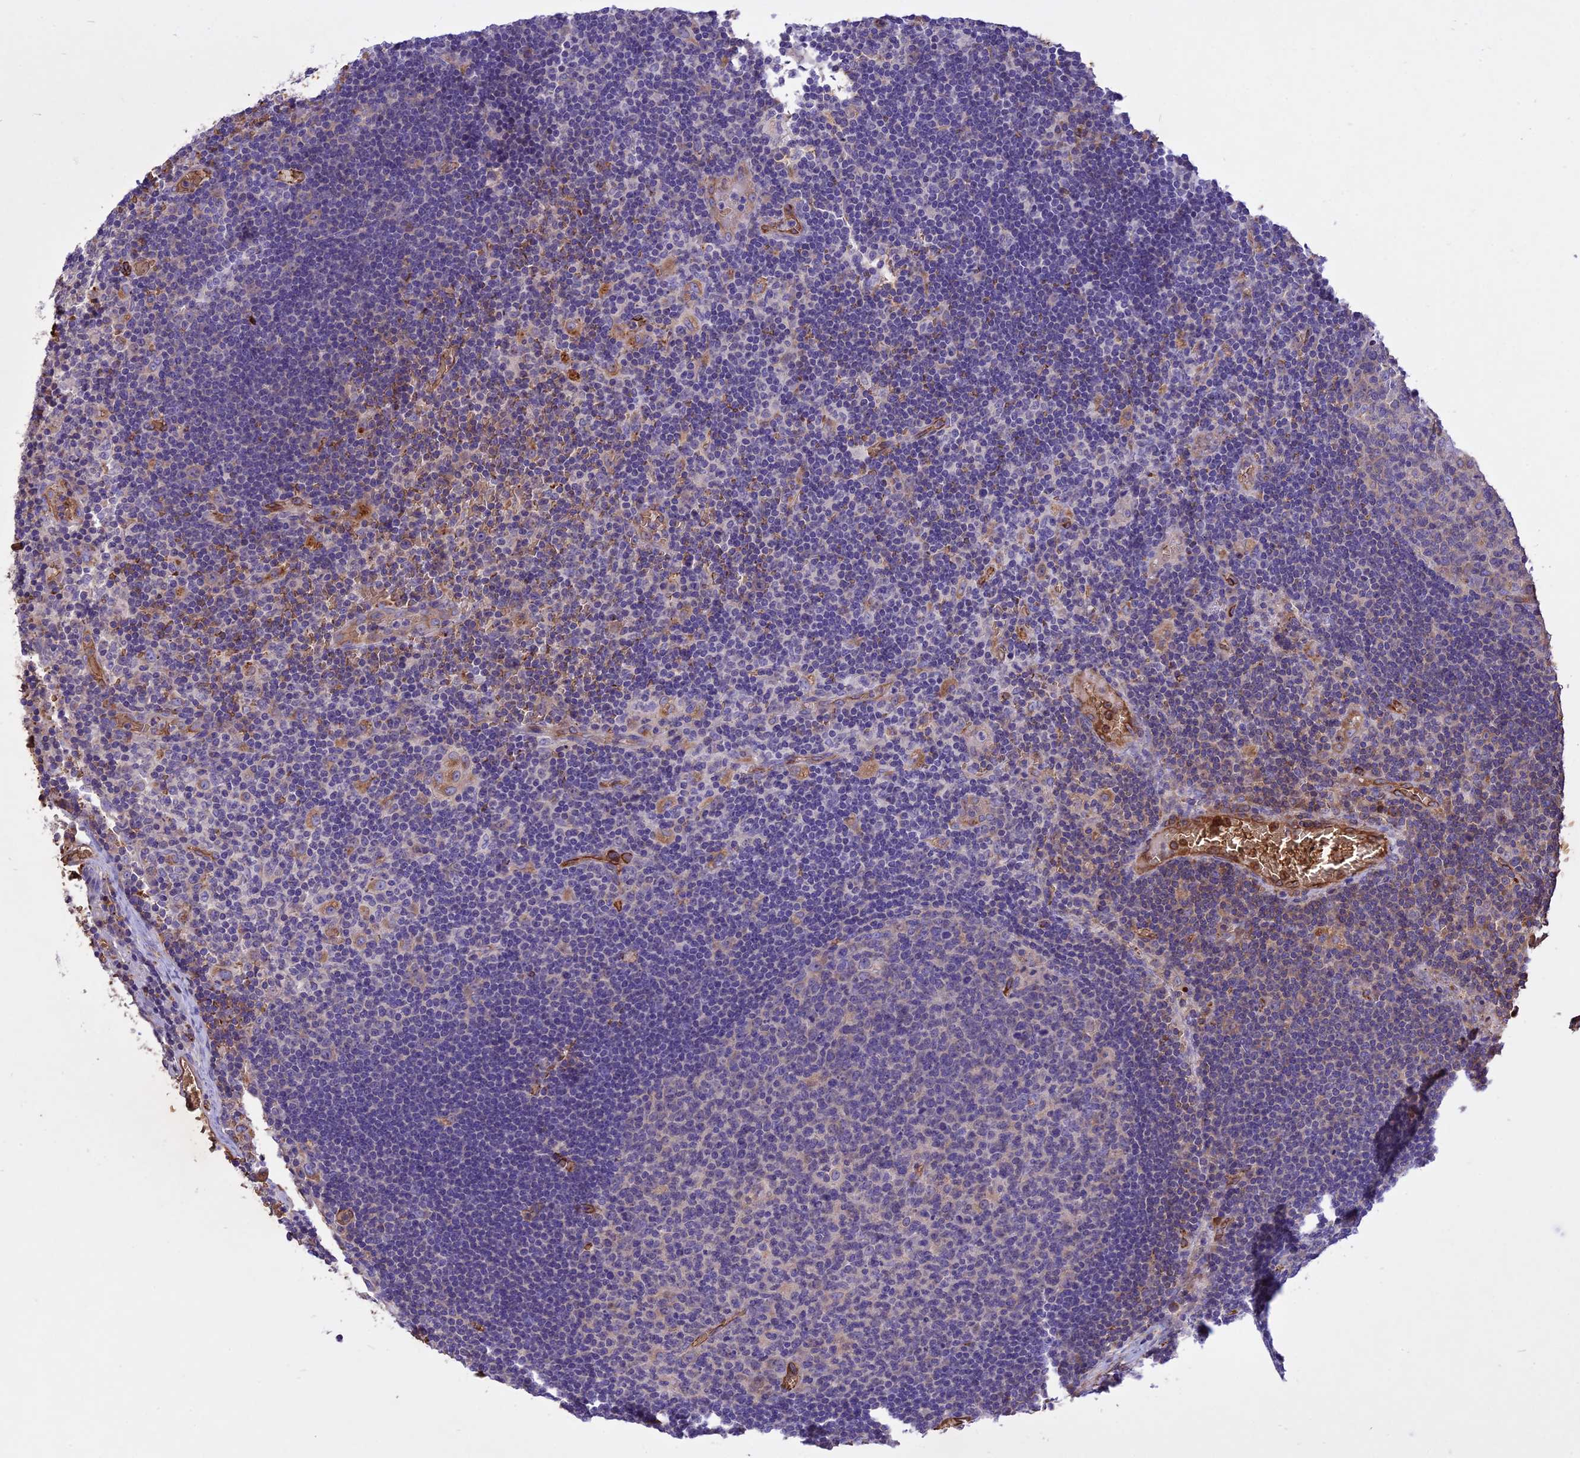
{"staining": {"intensity": "negative", "quantity": "none", "location": "none"}, "tissue": "lymph node", "cell_type": "Germinal center cells", "image_type": "normal", "snomed": [{"axis": "morphology", "description": "Normal tissue, NOS"}, {"axis": "topography", "description": "Lymph node"}], "caption": "IHC image of normal lymph node: lymph node stained with DAB reveals no significant protein expression in germinal center cells.", "gene": "TTC4", "patient": {"sex": "female", "age": 73}}